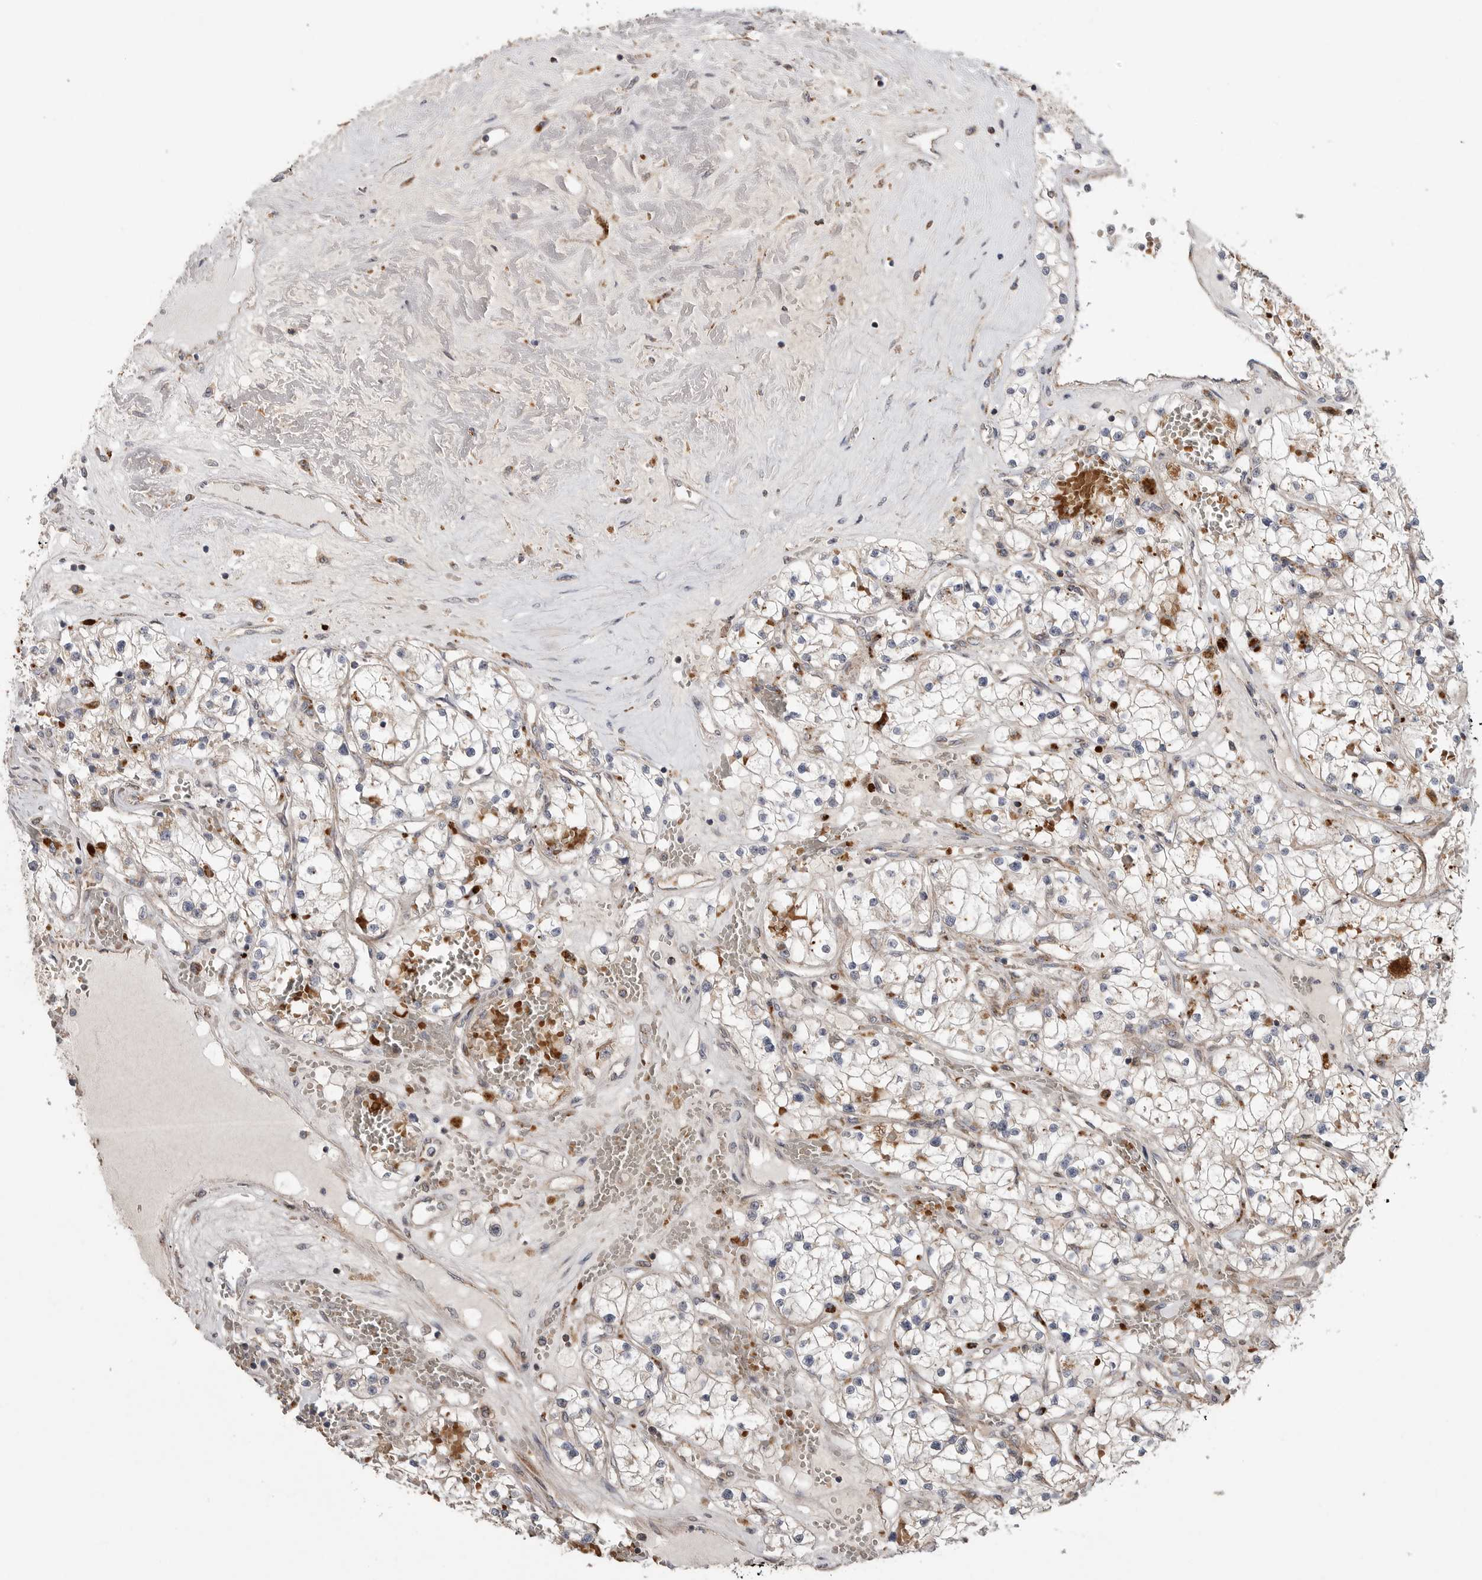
{"staining": {"intensity": "weak", "quantity": "25%-75%", "location": "cytoplasmic/membranous"}, "tissue": "renal cancer", "cell_type": "Tumor cells", "image_type": "cancer", "snomed": [{"axis": "morphology", "description": "Normal tissue, NOS"}, {"axis": "morphology", "description": "Adenocarcinoma, NOS"}, {"axis": "topography", "description": "Kidney"}], "caption": "This image exhibits IHC staining of human renal adenocarcinoma, with low weak cytoplasmic/membranous positivity in approximately 25%-75% of tumor cells.", "gene": "GALNS", "patient": {"sex": "male", "age": 68}}